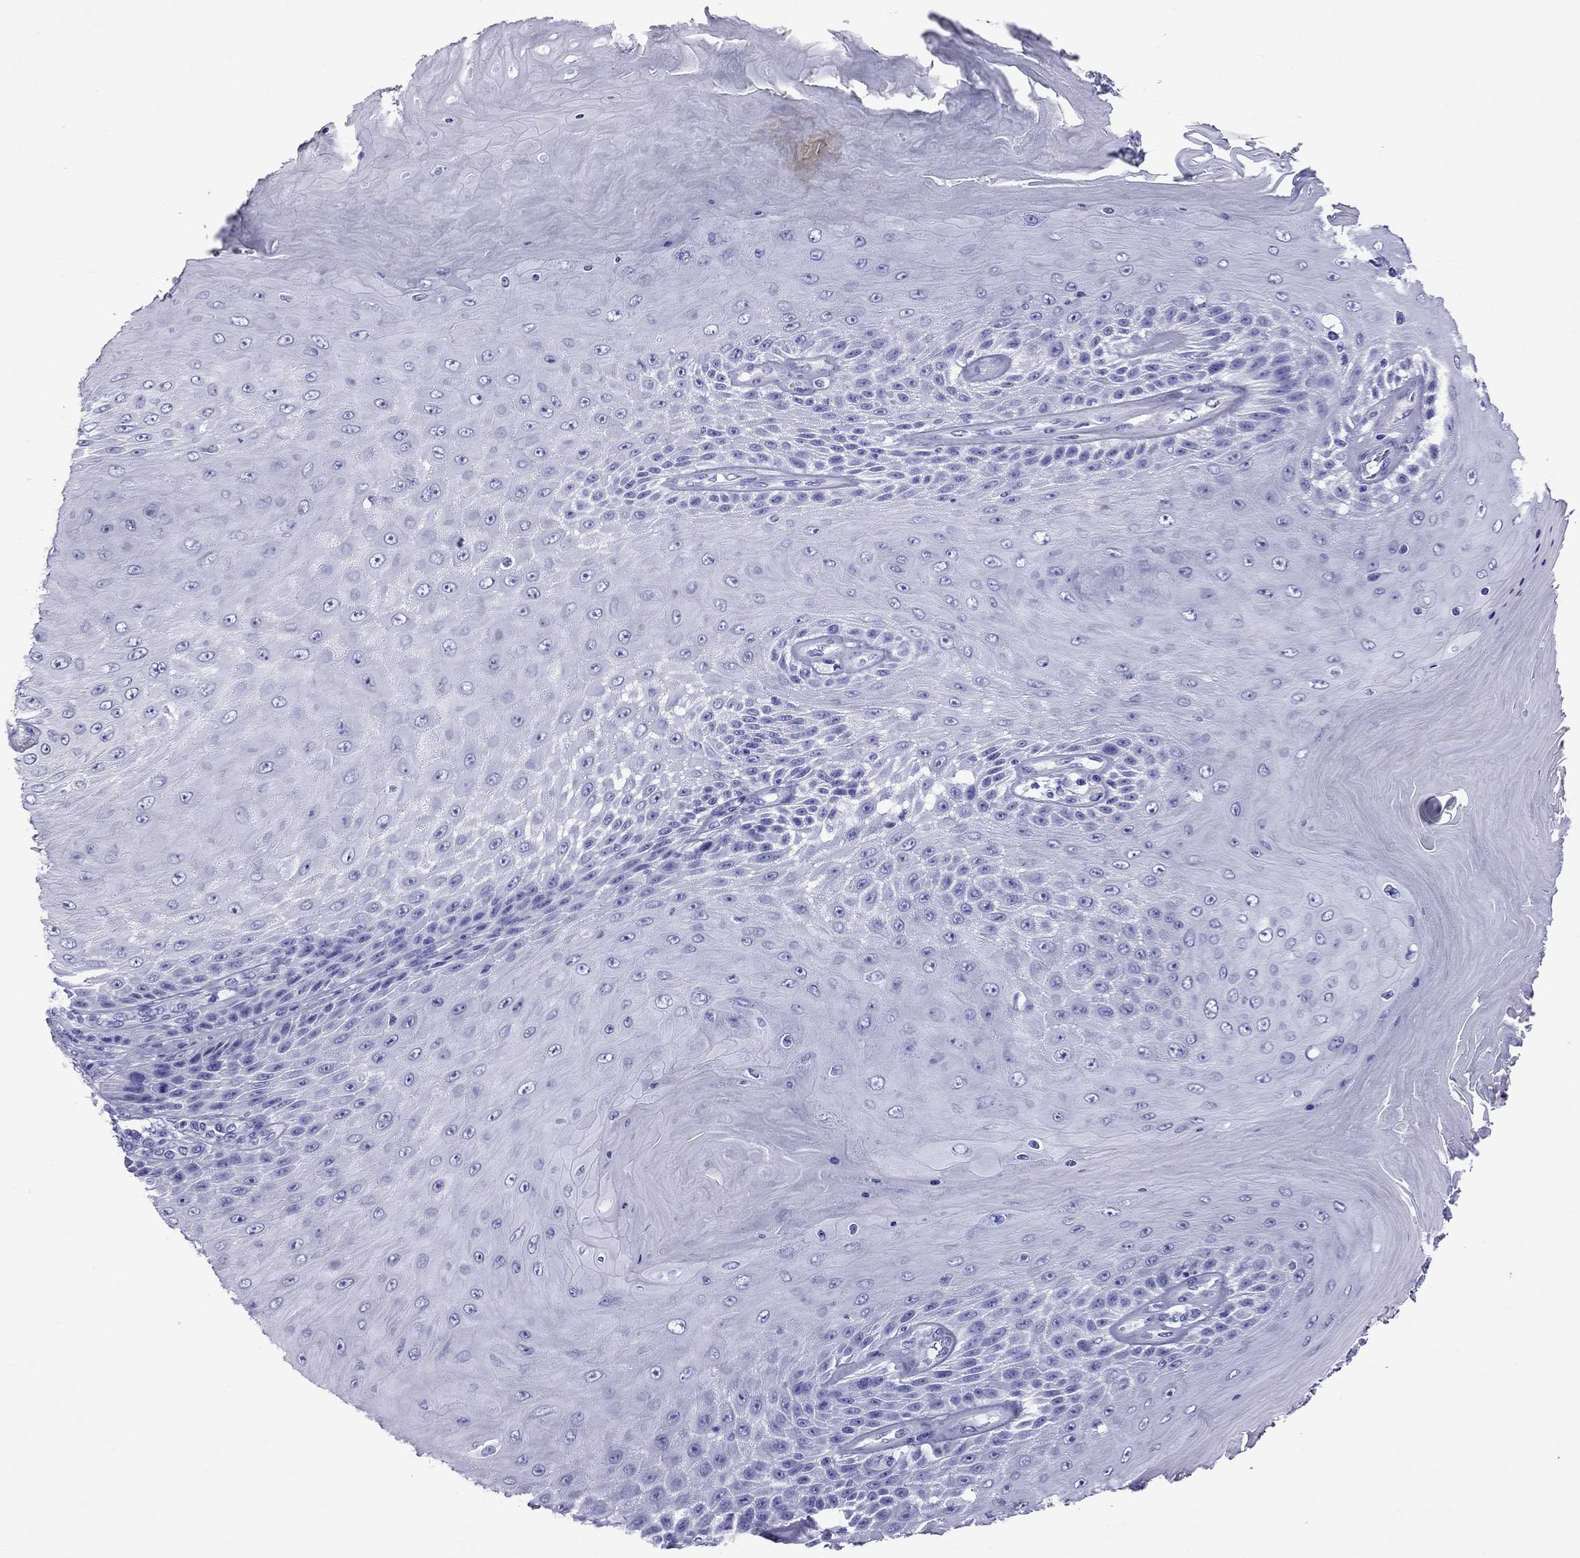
{"staining": {"intensity": "negative", "quantity": "none", "location": "none"}, "tissue": "skin cancer", "cell_type": "Tumor cells", "image_type": "cancer", "snomed": [{"axis": "morphology", "description": "Squamous cell carcinoma, NOS"}, {"axis": "topography", "description": "Skin"}], "caption": "Photomicrograph shows no protein staining in tumor cells of skin cancer (squamous cell carcinoma) tissue.", "gene": "SCART1", "patient": {"sex": "male", "age": 62}}